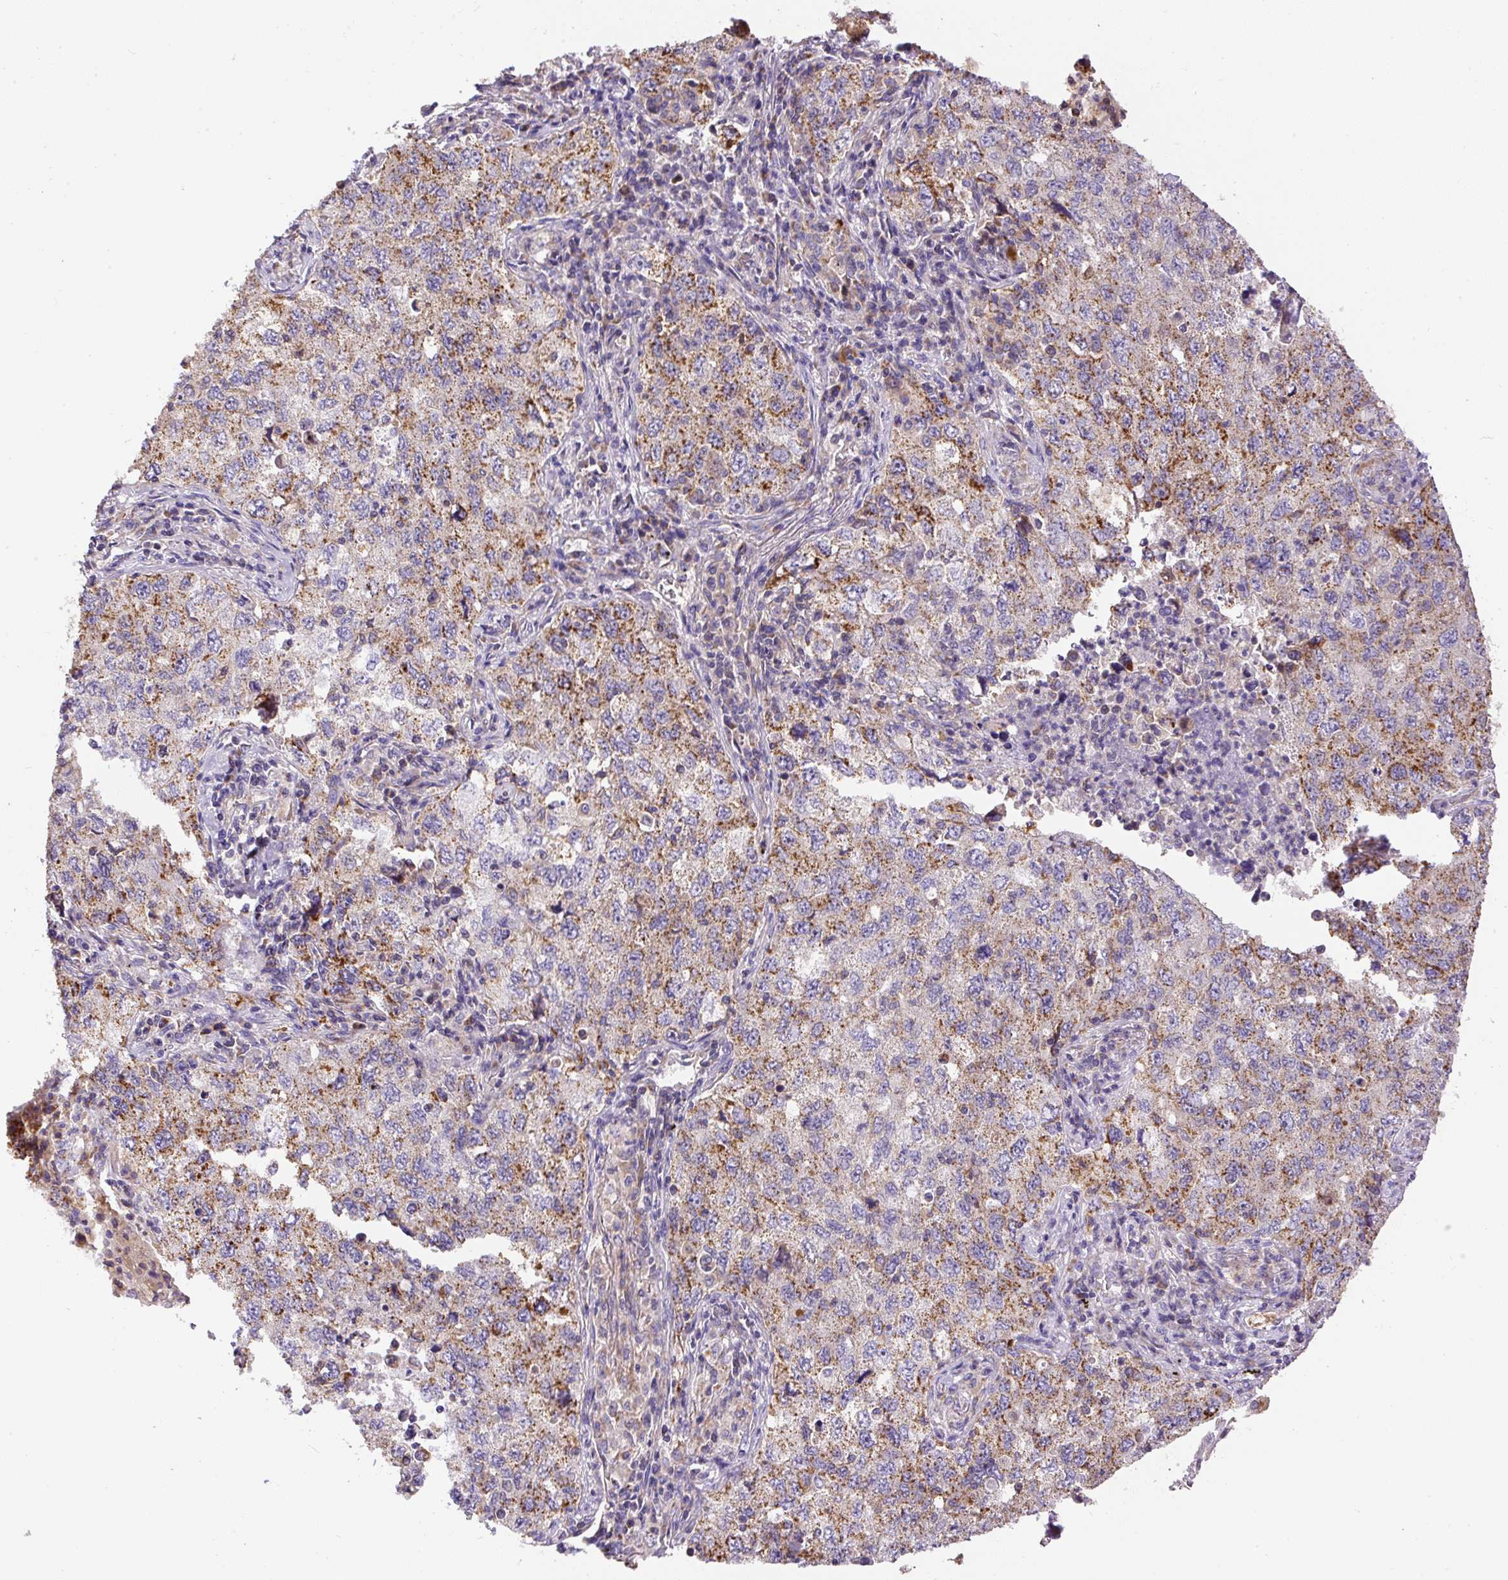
{"staining": {"intensity": "strong", "quantity": ">75%", "location": "cytoplasmic/membranous"}, "tissue": "lung cancer", "cell_type": "Tumor cells", "image_type": "cancer", "snomed": [{"axis": "morphology", "description": "Adenocarcinoma, NOS"}, {"axis": "topography", "description": "Lung"}], "caption": "There is high levels of strong cytoplasmic/membranous expression in tumor cells of adenocarcinoma (lung), as demonstrated by immunohistochemical staining (brown color).", "gene": "NDUFAF2", "patient": {"sex": "female", "age": 57}}